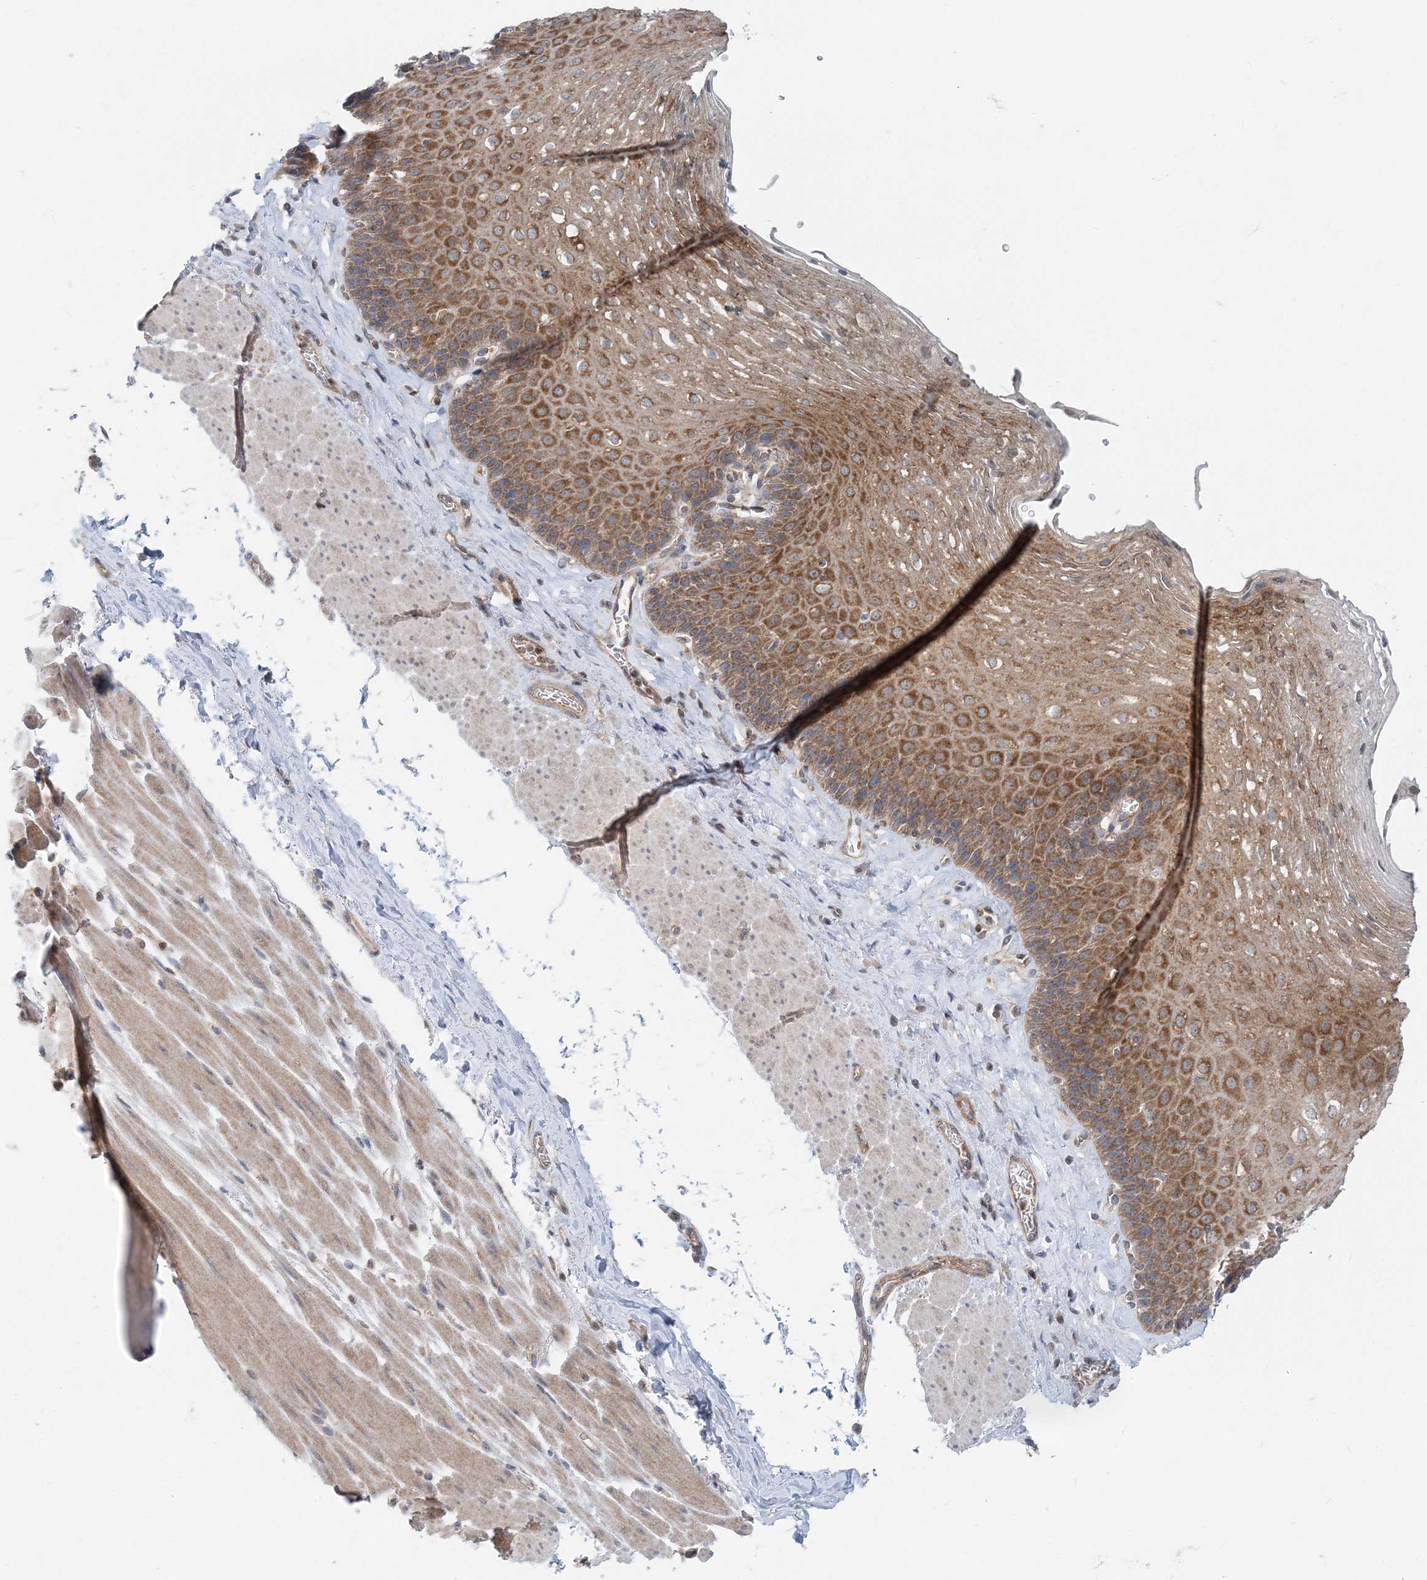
{"staining": {"intensity": "moderate", "quantity": ">75%", "location": "cytoplasmic/membranous"}, "tissue": "esophagus", "cell_type": "Squamous epithelial cells", "image_type": "normal", "snomed": [{"axis": "morphology", "description": "Normal tissue, NOS"}, {"axis": "topography", "description": "Esophagus"}], "caption": "An immunohistochemistry (IHC) image of benign tissue is shown. Protein staining in brown shows moderate cytoplasmic/membranous positivity in esophagus within squamous epithelial cells.", "gene": "MOB4", "patient": {"sex": "female", "age": 66}}